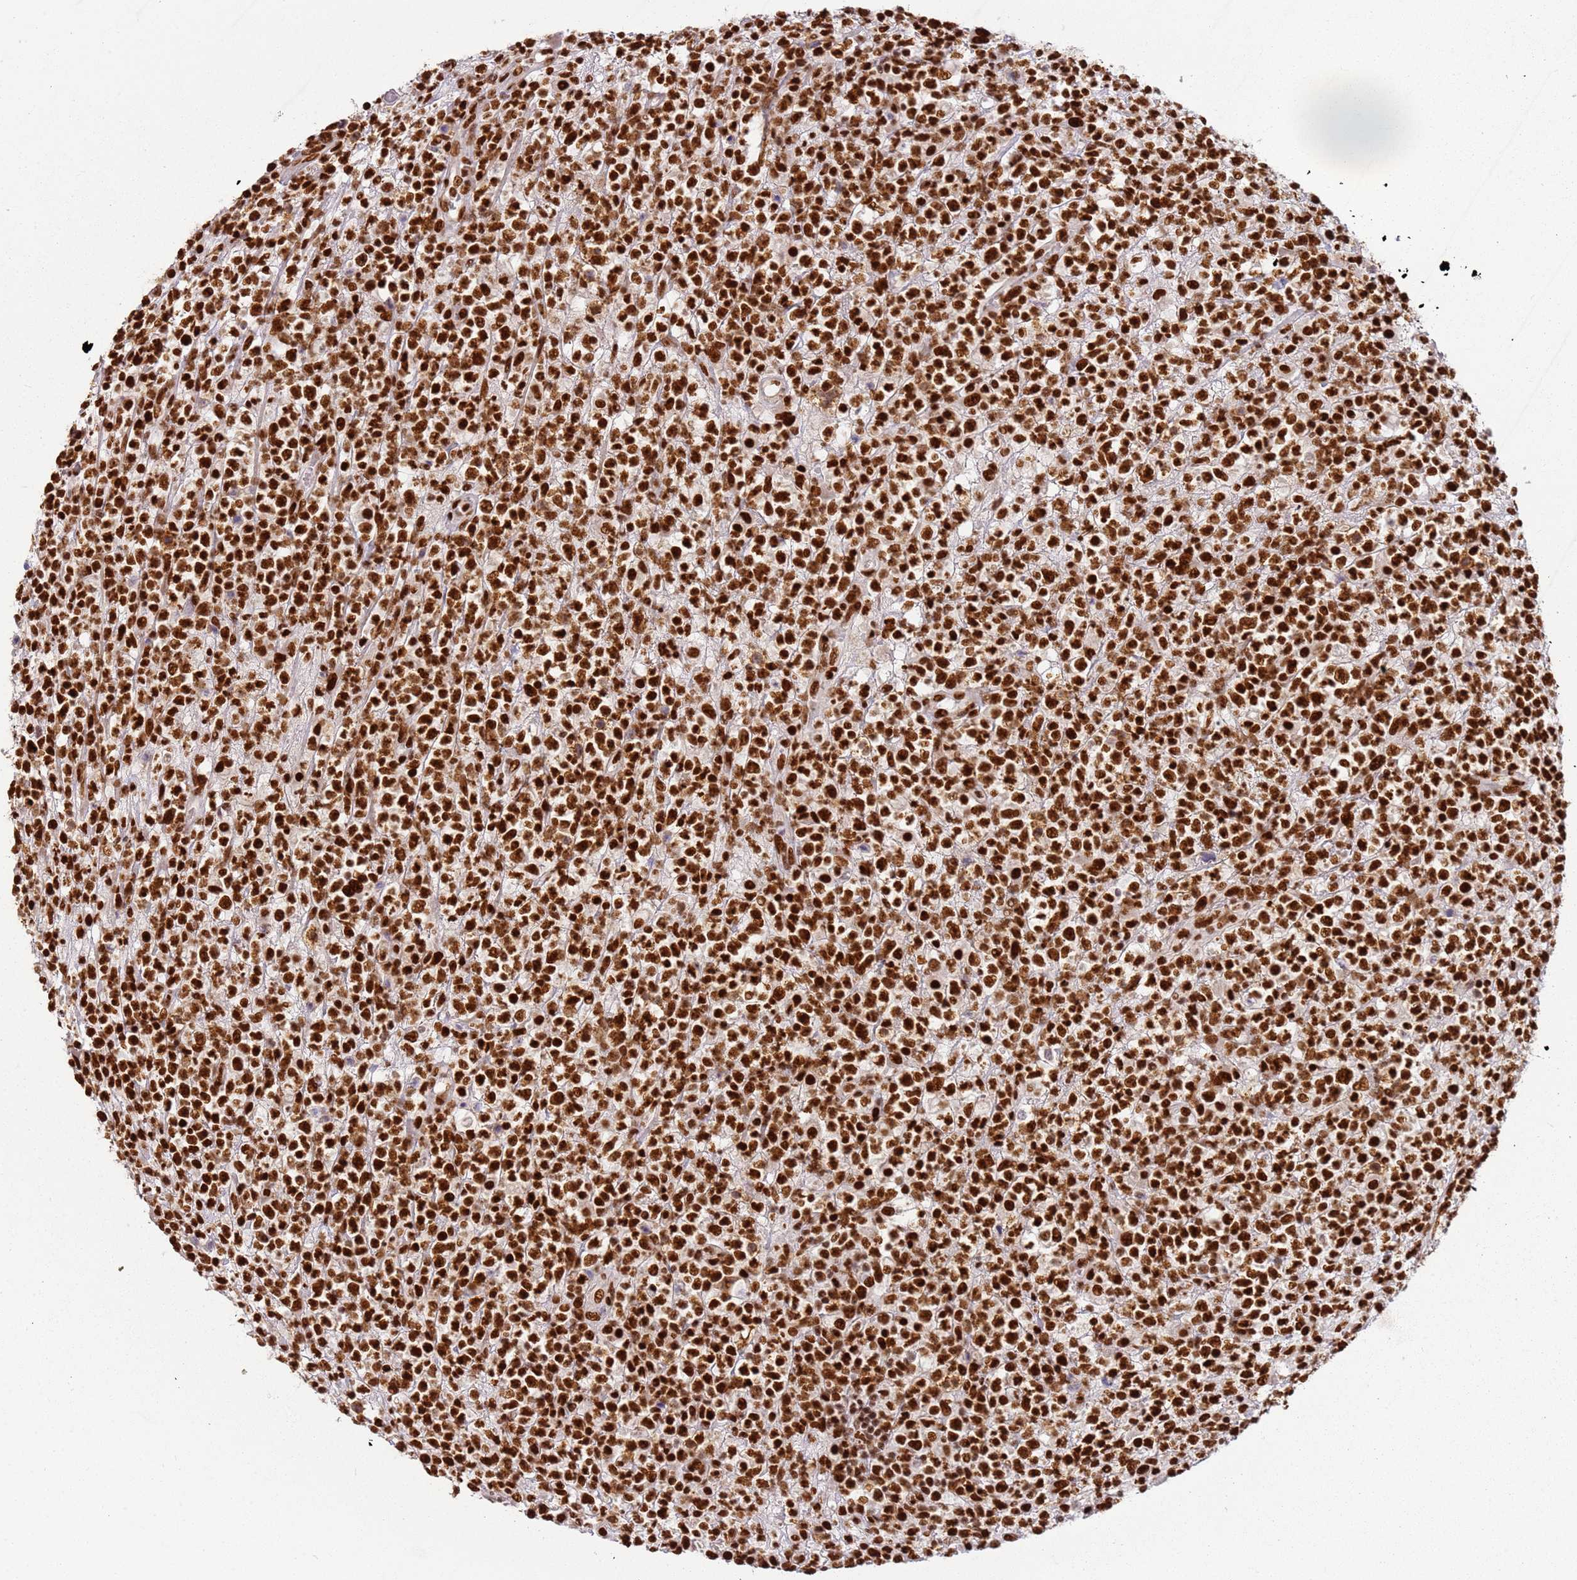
{"staining": {"intensity": "strong", "quantity": ">75%", "location": "nuclear"}, "tissue": "lymphoma", "cell_type": "Tumor cells", "image_type": "cancer", "snomed": [{"axis": "morphology", "description": "Malignant lymphoma, non-Hodgkin's type, High grade"}, {"axis": "topography", "description": "Colon"}], "caption": "An immunohistochemistry (IHC) photomicrograph of neoplastic tissue is shown. Protein staining in brown shows strong nuclear positivity in high-grade malignant lymphoma, non-Hodgkin's type within tumor cells.", "gene": "TENT4A", "patient": {"sex": "female", "age": 53}}